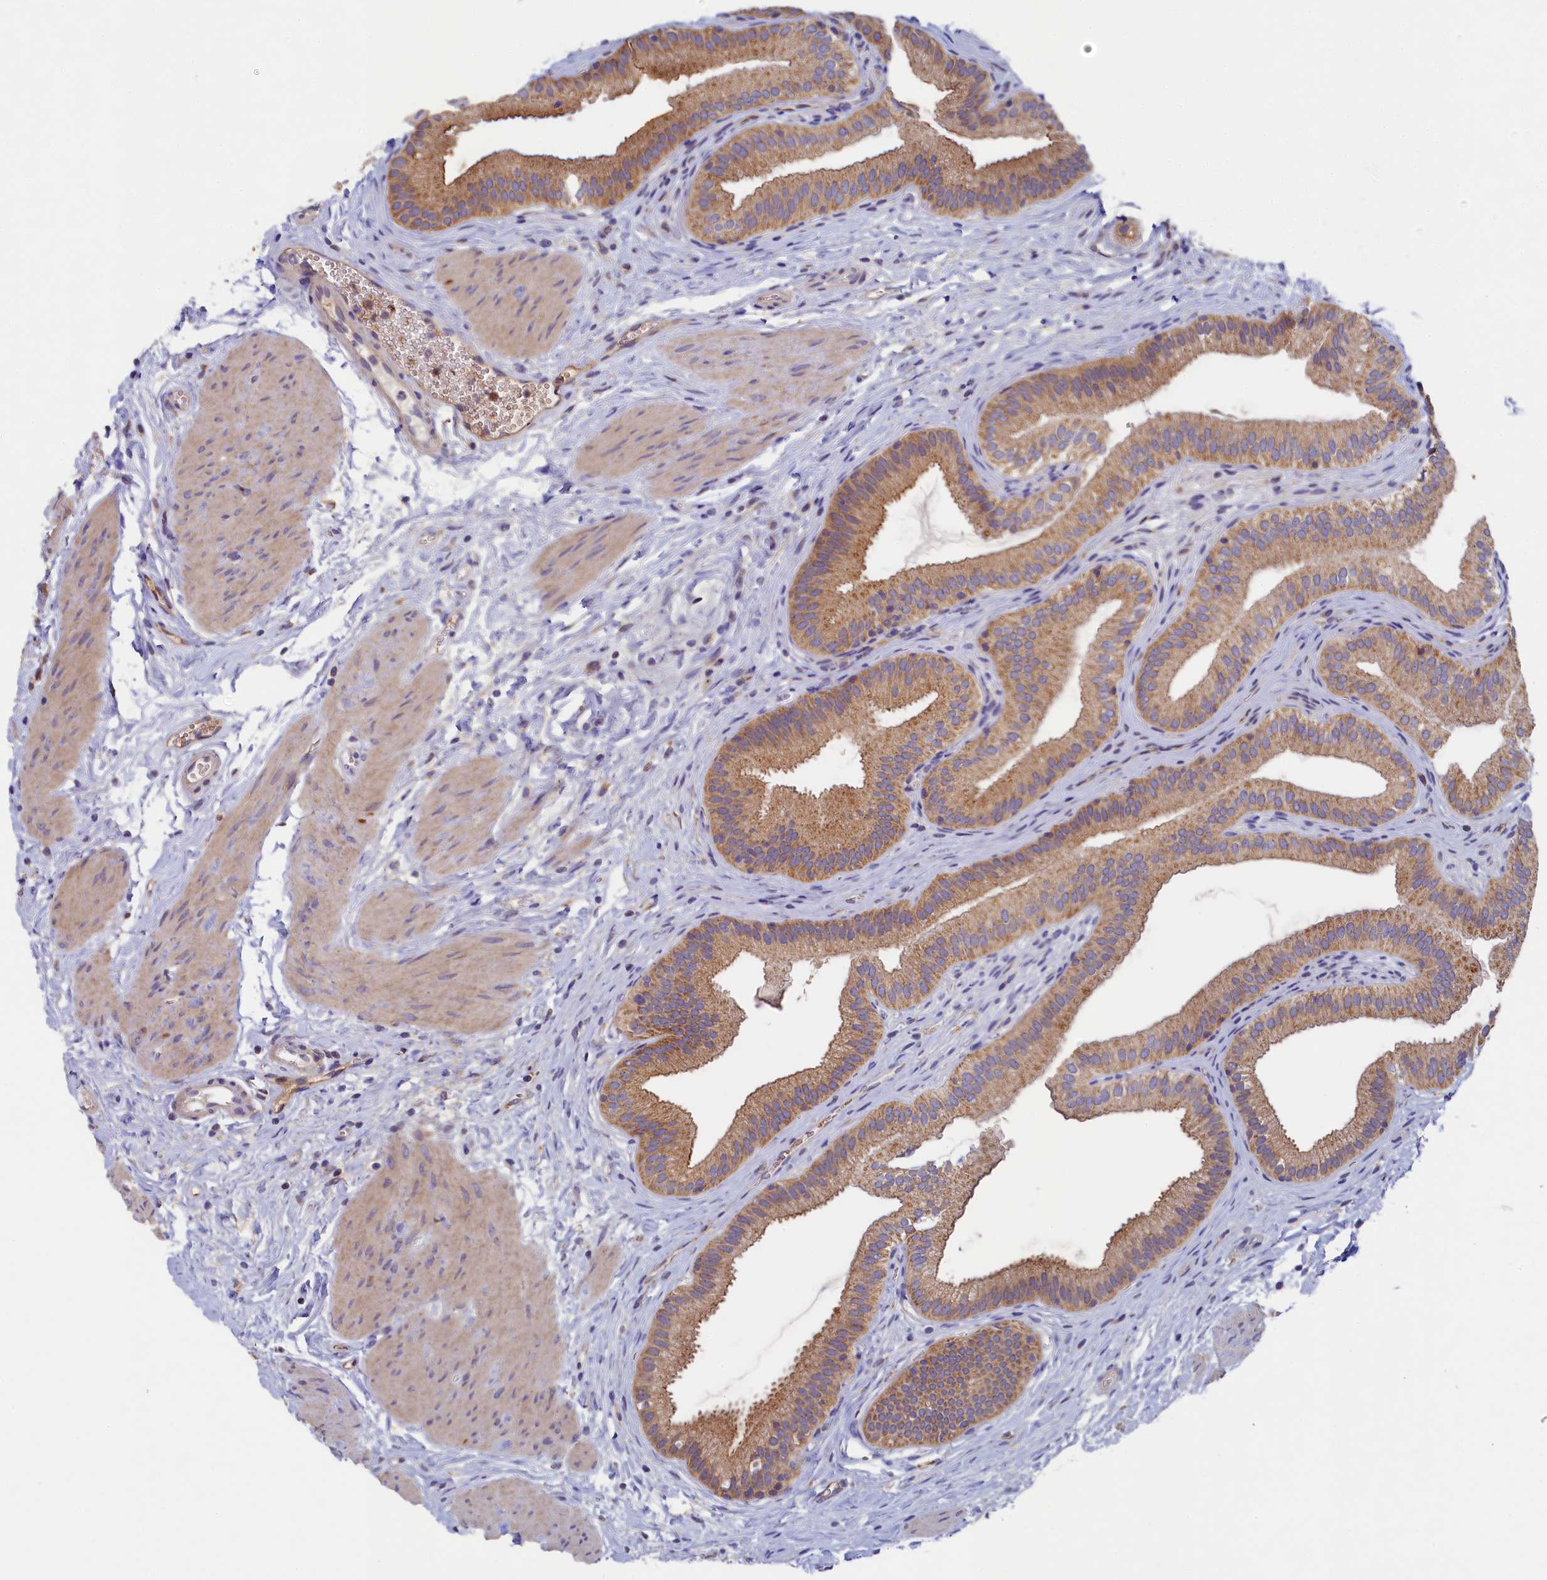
{"staining": {"intensity": "moderate", "quantity": ">75%", "location": "cytoplasmic/membranous"}, "tissue": "gallbladder", "cell_type": "Glandular cells", "image_type": "normal", "snomed": [{"axis": "morphology", "description": "Normal tissue, NOS"}, {"axis": "topography", "description": "Gallbladder"}], "caption": "Human gallbladder stained with a protein marker shows moderate staining in glandular cells.", "gene": "SEC31B", "patient": {"sex": "female", "age": 54}}